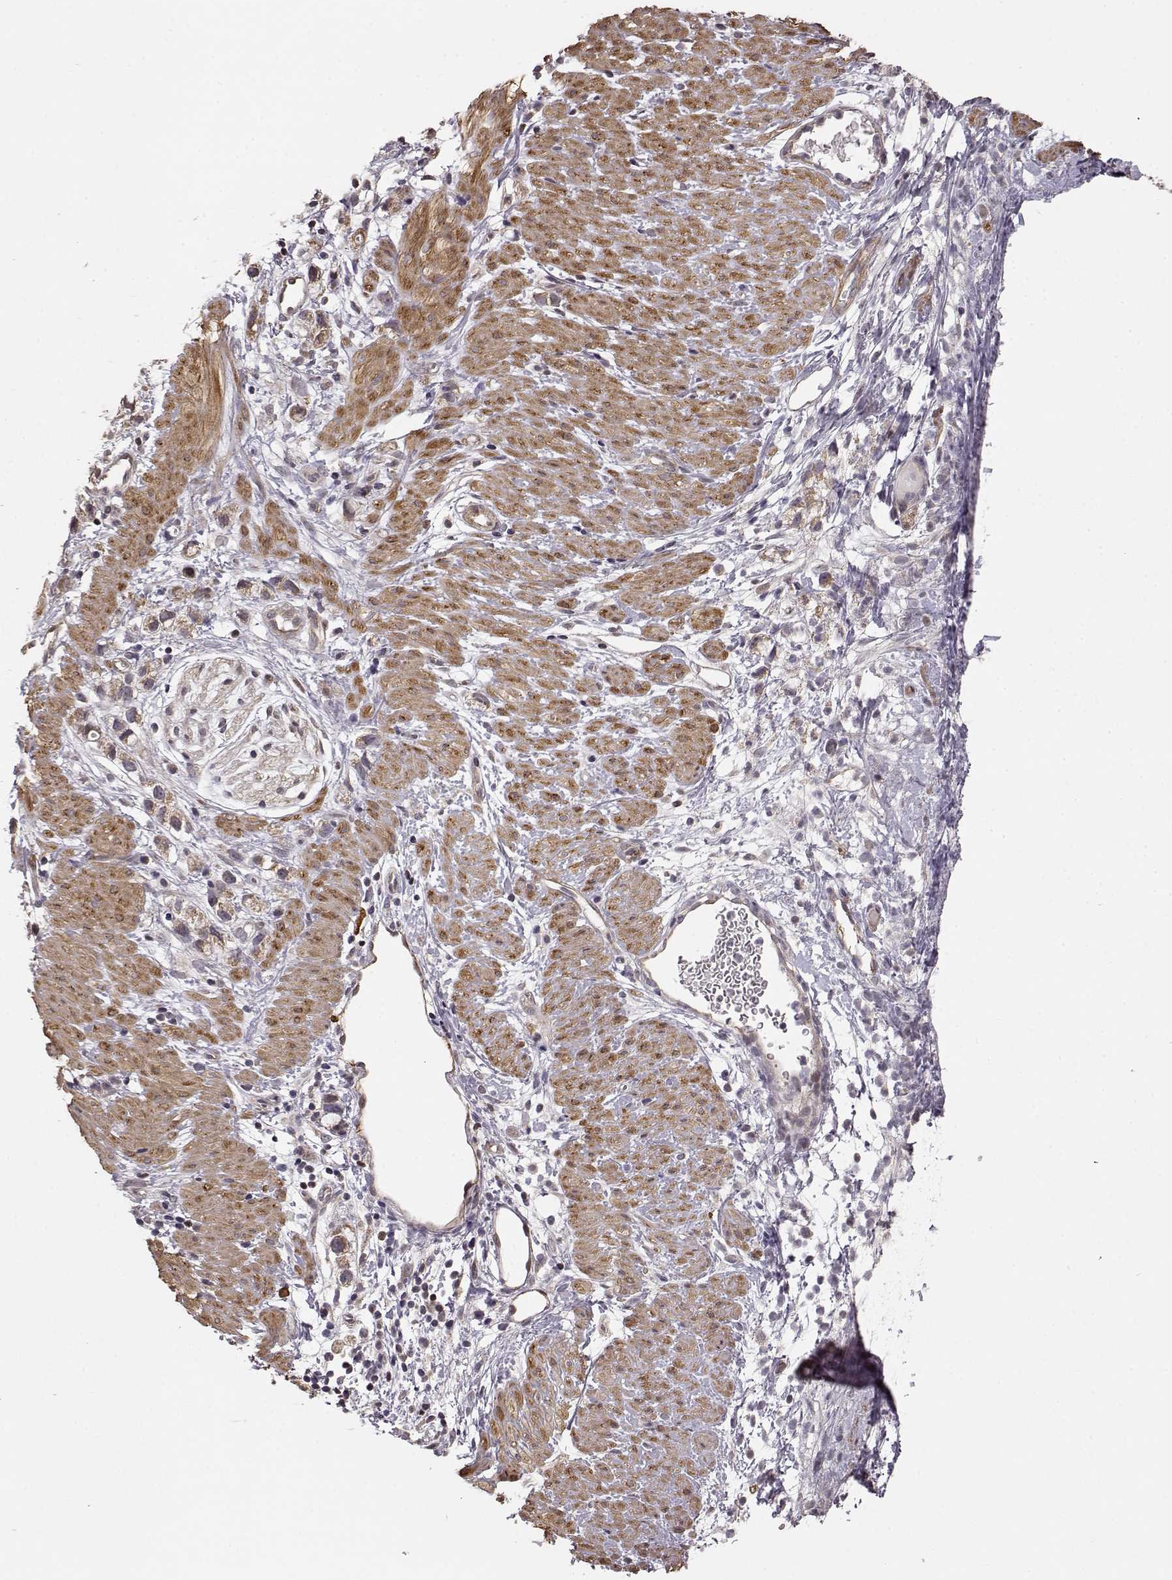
{"staining": {"intensity": "negative", "quantity": "none", "location": "none"}, "tissue": "stomach cancer", "cell_type": "Tumor cells", "image_type": "cancer", "snomed": [{"axis": "morphology", "description": "Adenocarcinoma, NOS"}, {"axis": "topography", "description": "Stomach"}], "caption": "This is an immunohistochemistry (IHC) histopathology image of adenocarcinoma (stomach). There is no expression in tumor cells.", "gene": "BACH2", "patient": {"sex": "female", "age": 59}}